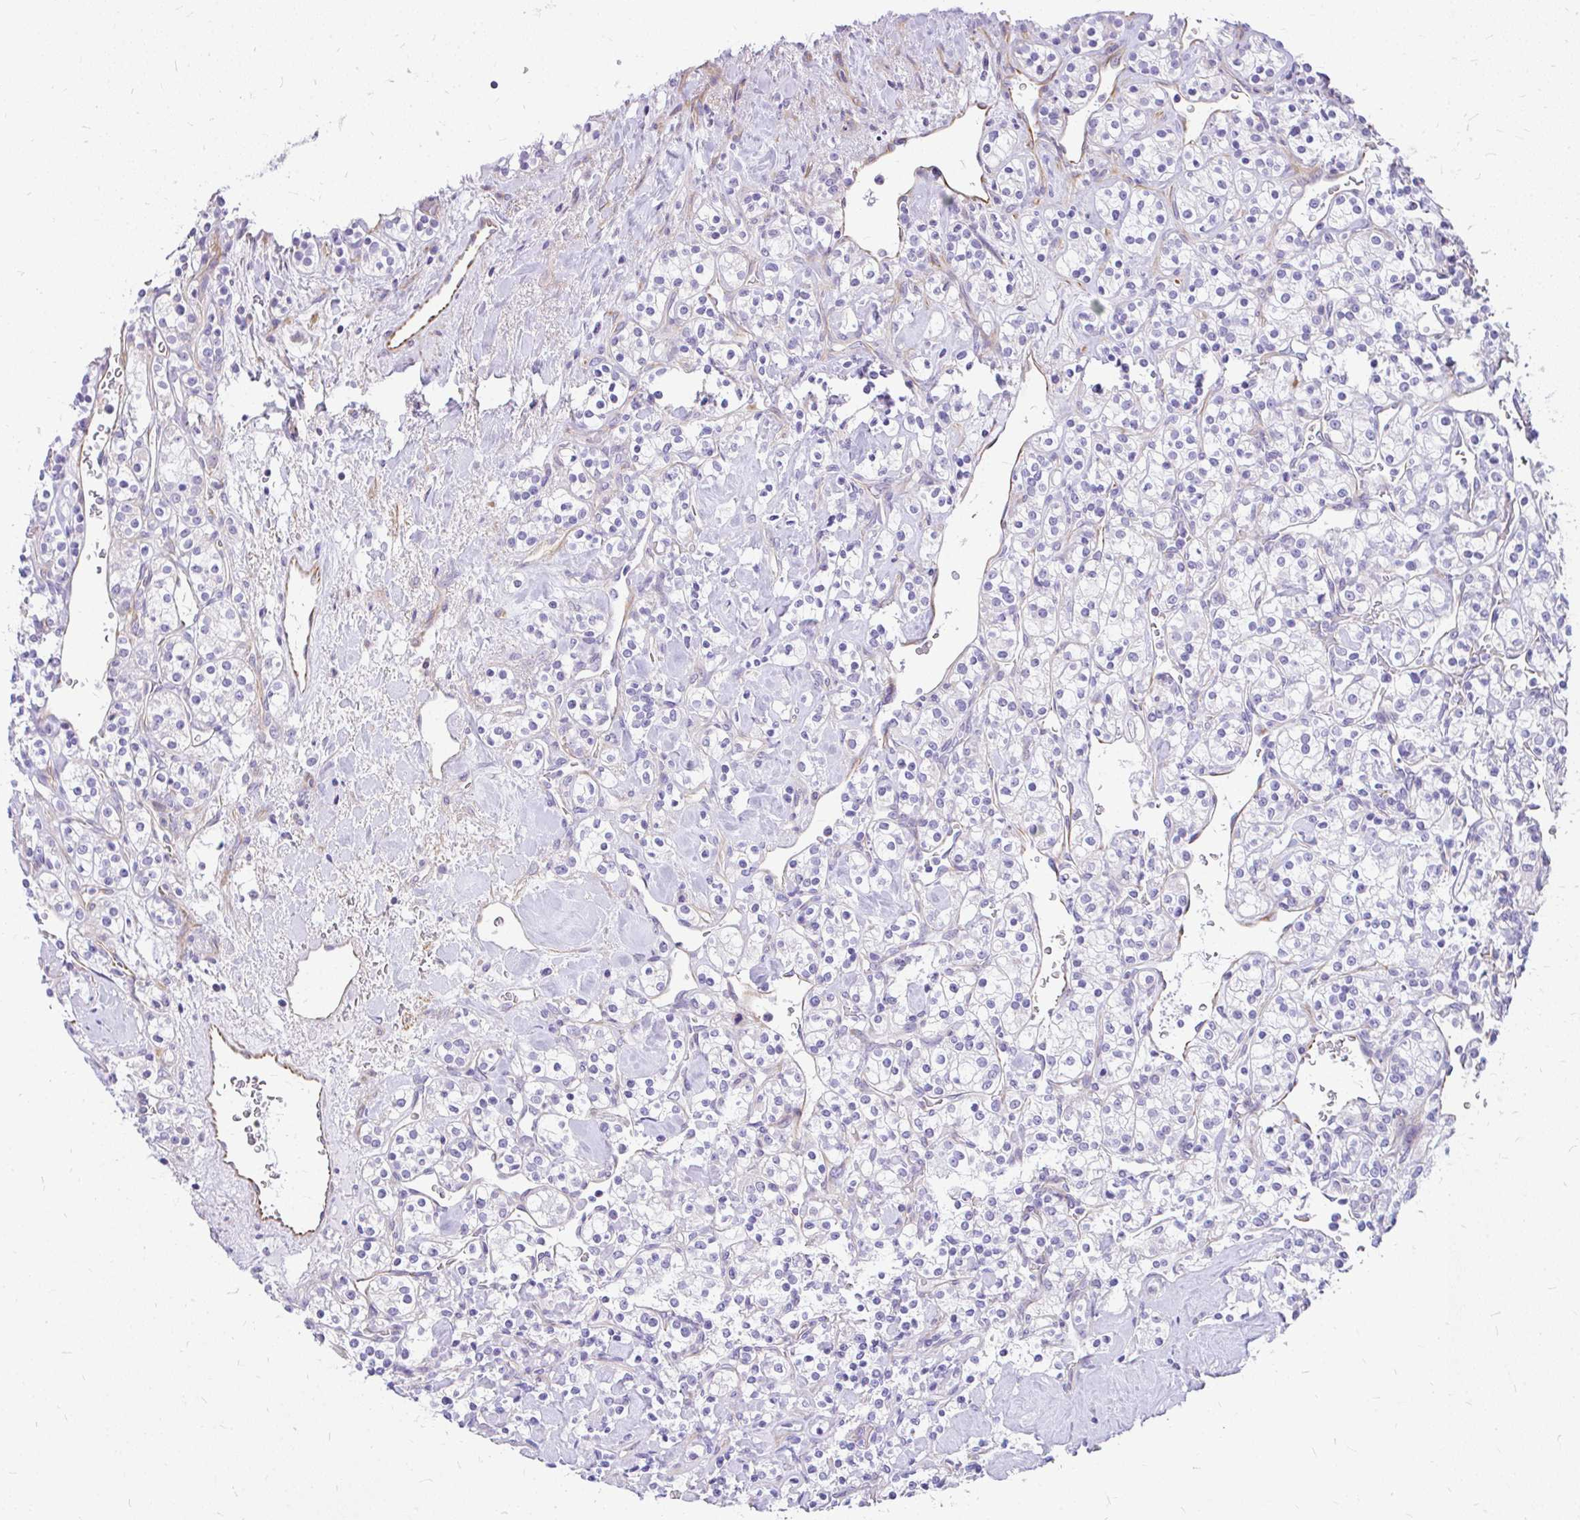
{"staining": {"intensity": "negative", "quantity": "none", "location": "none"}, "tissue": "renal cancer", "cell_type": "Tumor cells", "image_type": "cancer", "snomed": [{"axis": "morphology", "description": "Adenocarcinoma, NOS"}, {"axis": "topography", "description": "Kidney"}], "caption": "Tumor cells are negative for protein expression in human adenocarcinoma (renal).", "gene": "FAM83C", "patient": {"sex": "male", "age": 77}}